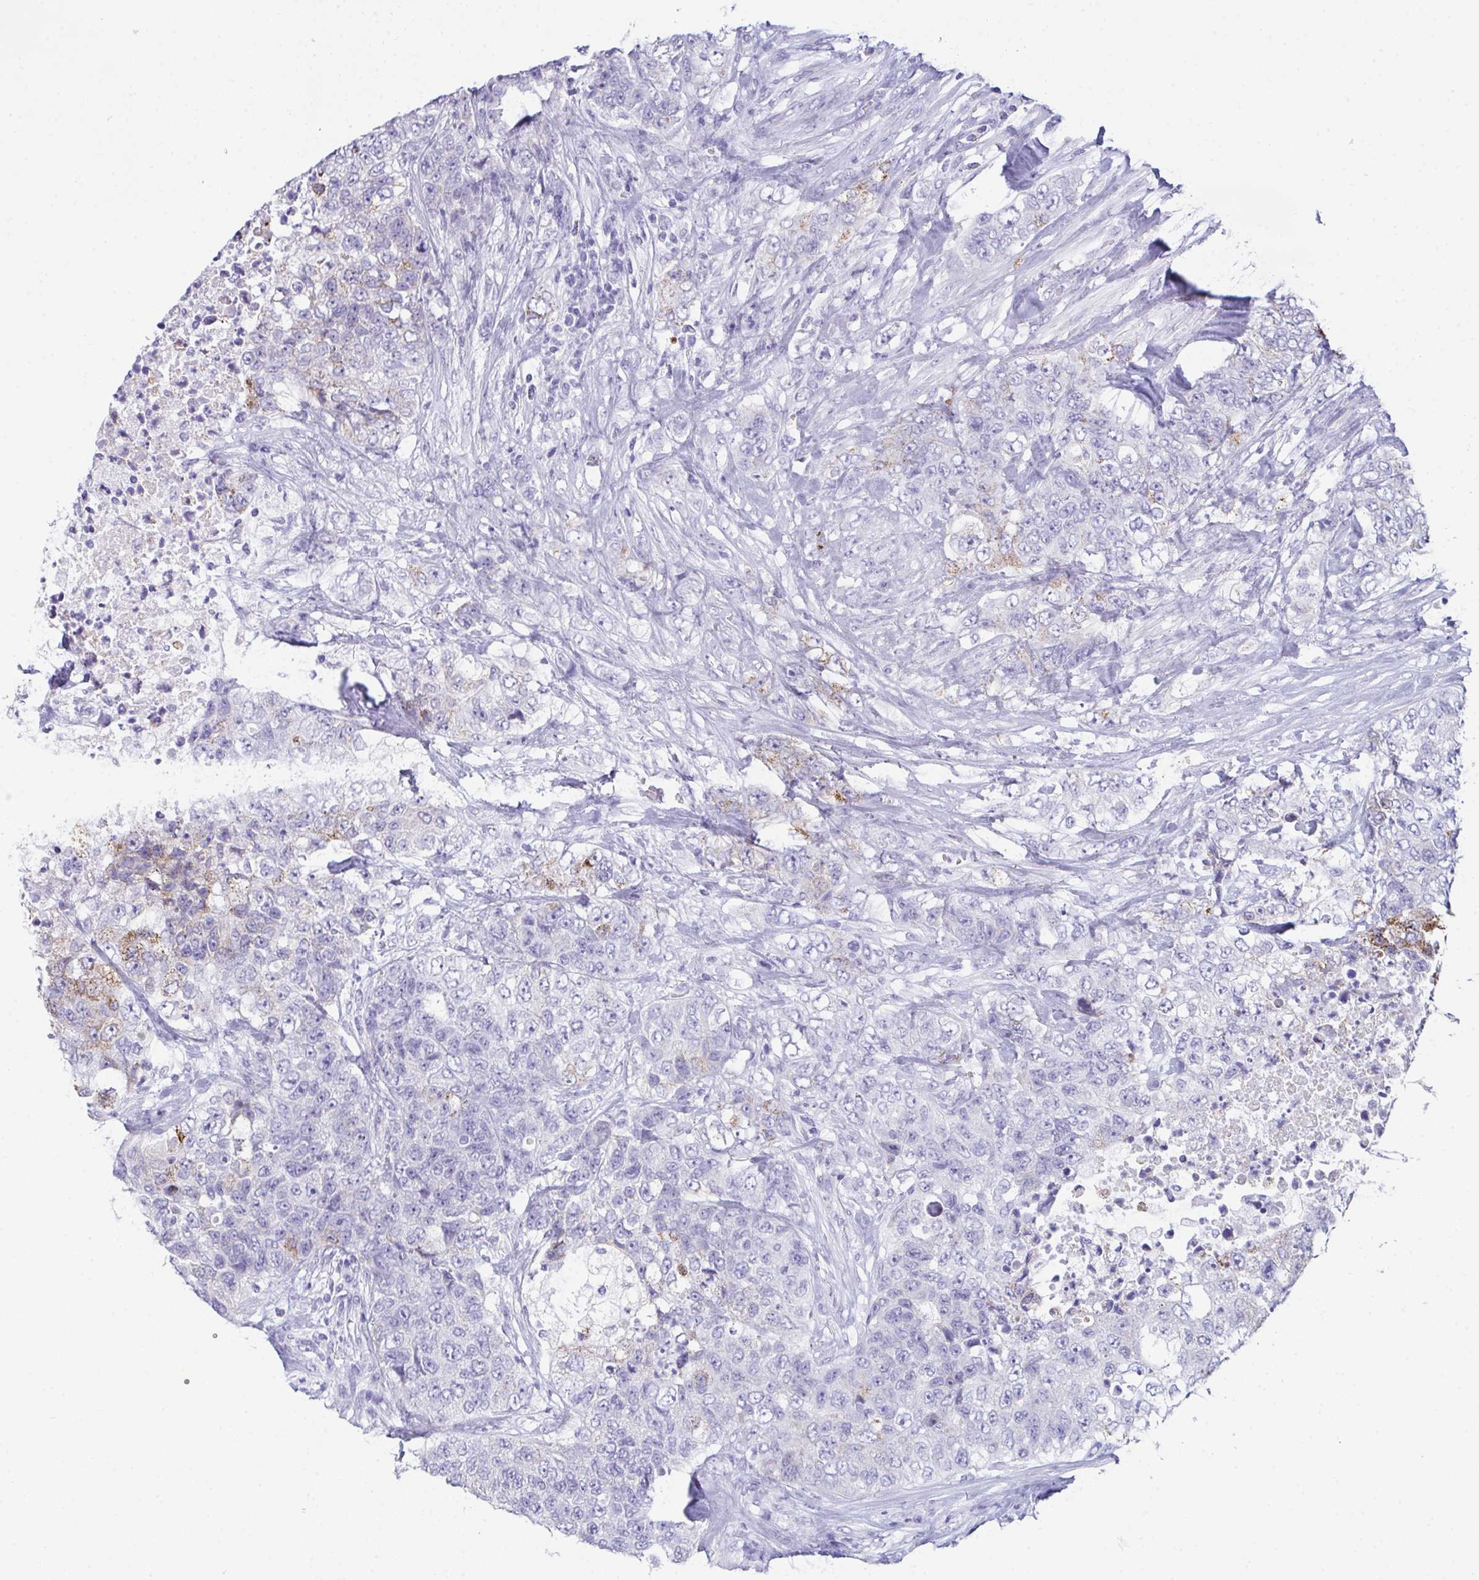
{"staining": {"intensity": "negative", "quantity": "none", "location": "none"}, "tissue": "urothelial cancer", "cell_type": "Tumor cells", "image_type": "cancer", "snomed": [{"axis": "morphology", "description": "Urothelial carcinoma, High grade"}, {"axis": "topography", "description": "Urinary bladder"}], "caption": "Immunohistochemical staining of urothelial cancer demonstrates no significant staining in tumor cells.", "gene": "TEX19", "patient": {"sex": "female", "age": 78}}